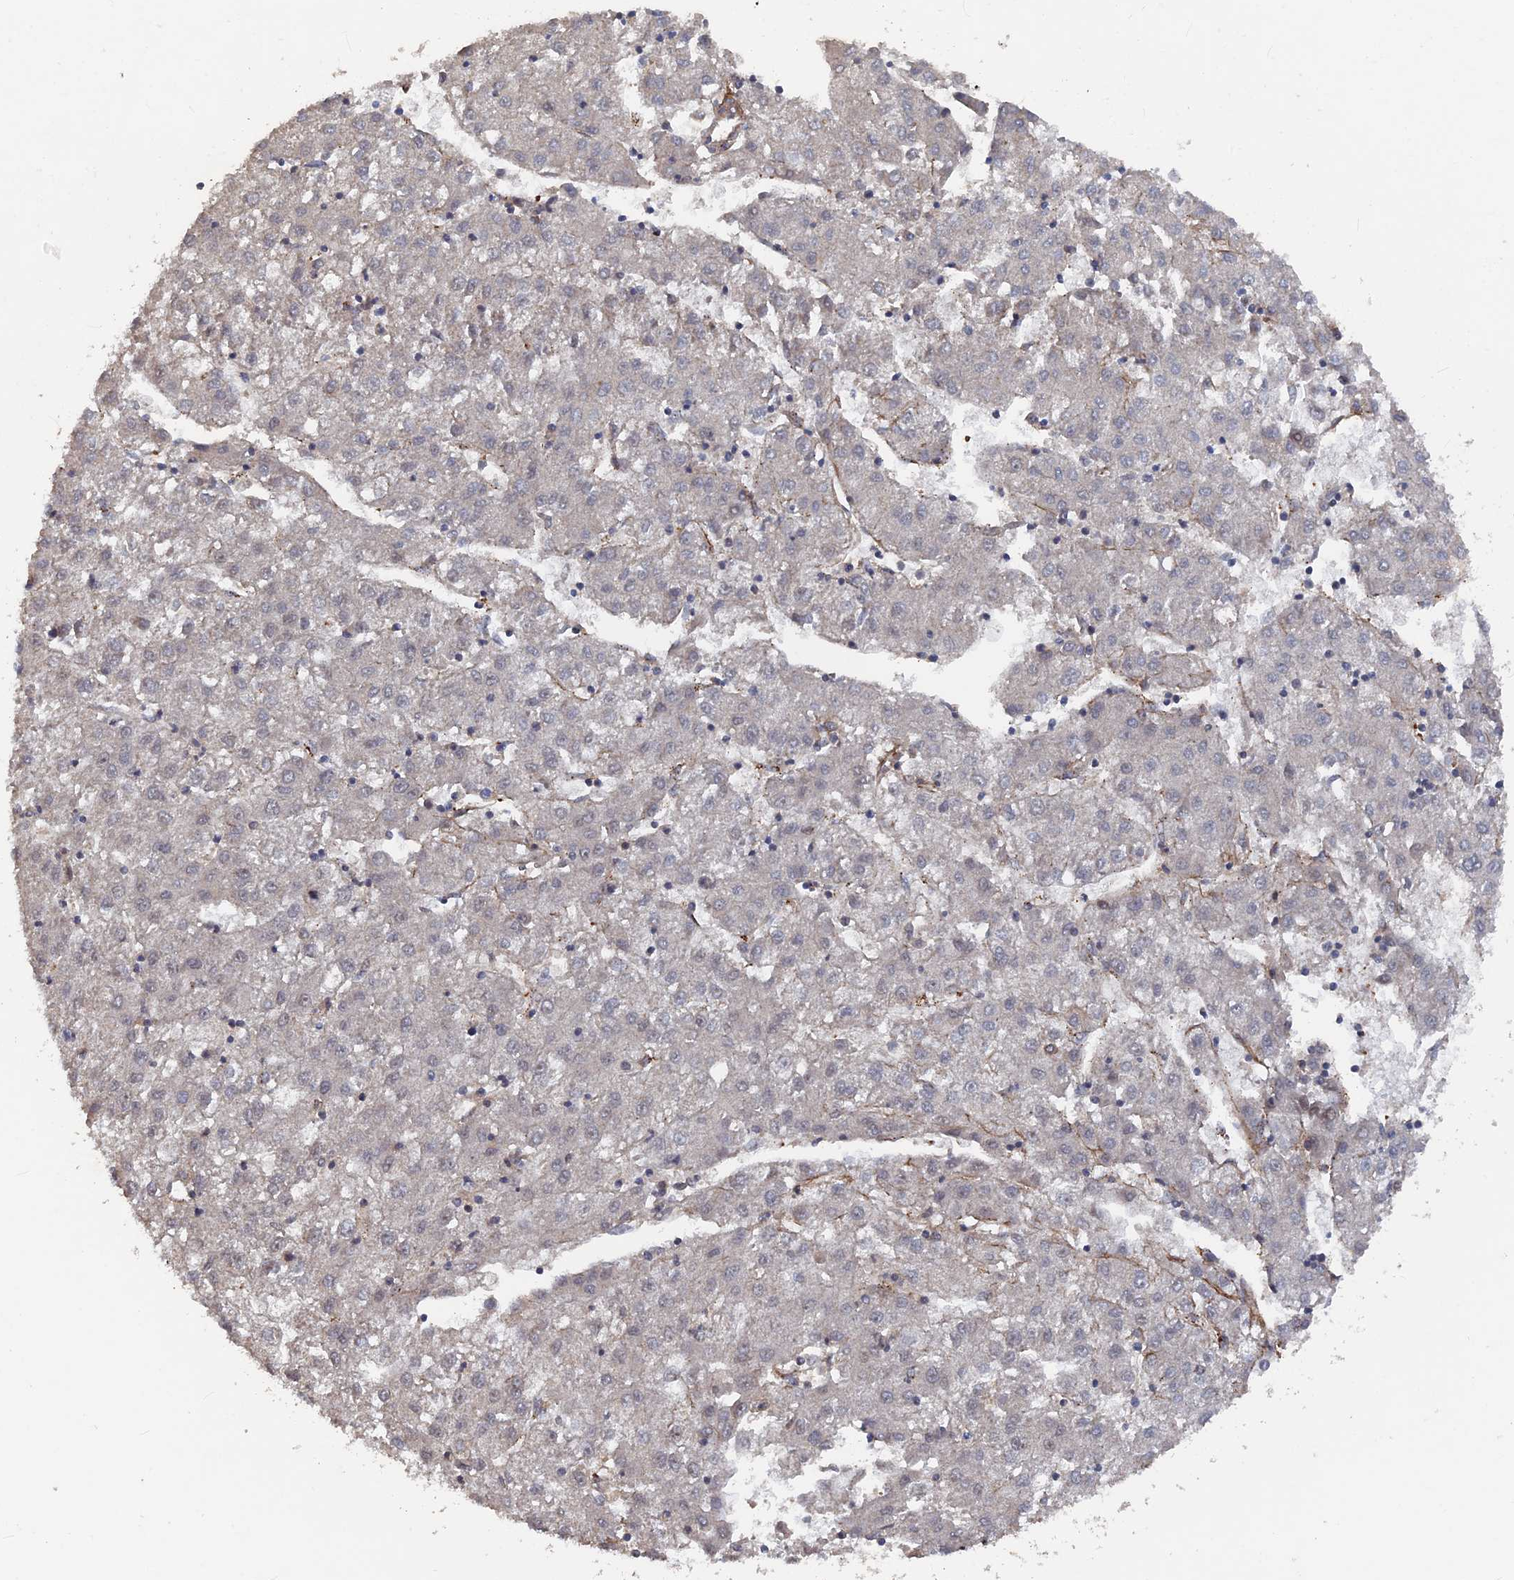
{"staining": {"intensity": "negative", "quantity": "none", "location": "none"}, "tissue": "liver cancer", "cell_type": "Tumor cells", "image_type": "cancer", "snomed": [{"axis": "morphology", "description": "Carcinoma, Hepatocellular, NOS"}, {"axis": "topography", "description": "Liver"}], "caption": "Micrograph shows no protein positivity in tumor cells of liver hepatocellular carcinoma tissue.", "gene": "SH3D21", "patient": {"sex": "male", "age": 72}}